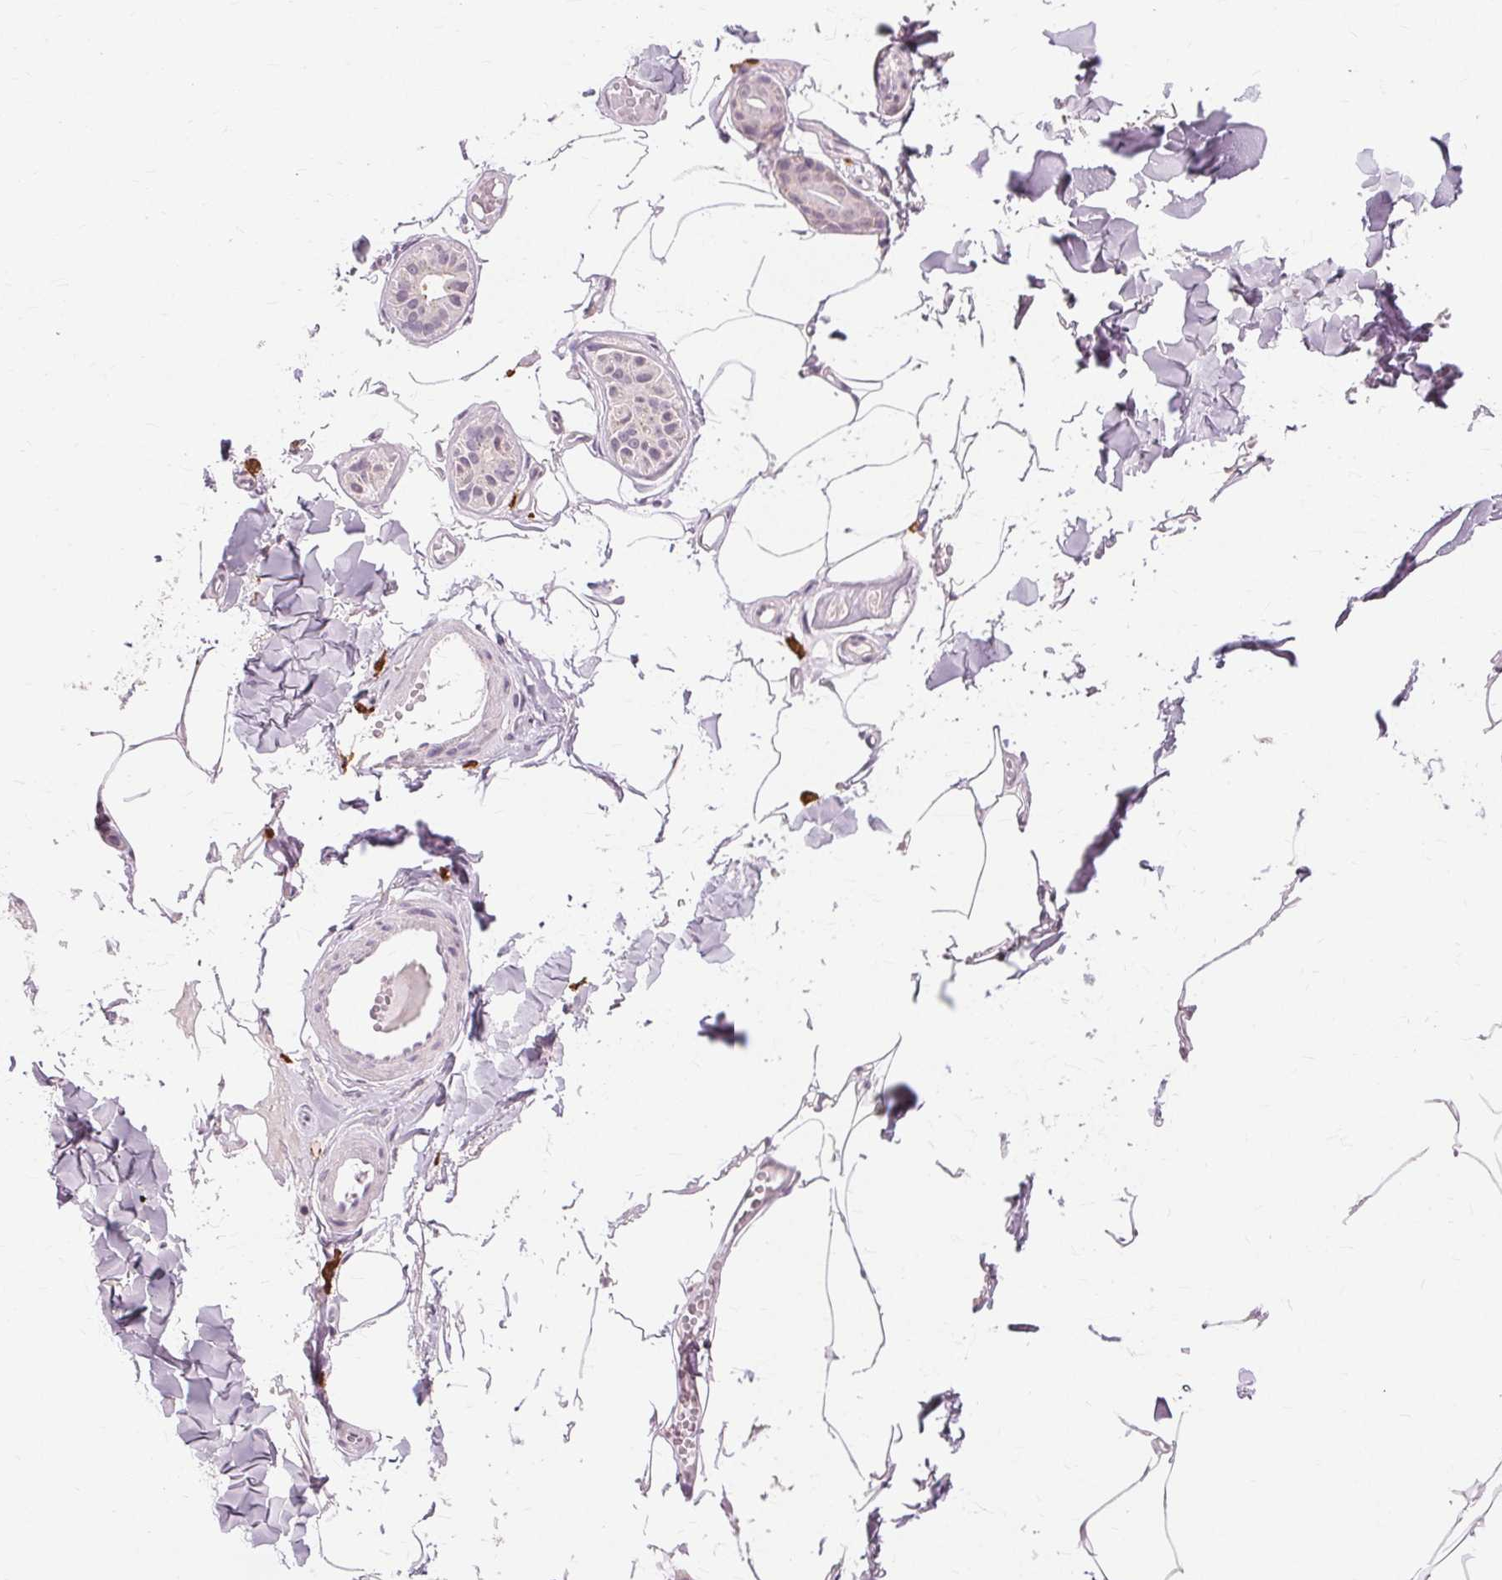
{"staining": {"intensity": "negative", "quantity": "none", "location": "none"}, "tissue": "adipose tissue", "cell_type": "Adipocytes", "image_type": "normal", "snomed": [{"axis": "morphology", "description": "Normal tissue, NOS"}, {"axis": "topography", "description": "Skin"}, {"axis": "topography", "description": "Peripheral nerve tissue"}], "caption": "Immunohistochemistry (IHC) micrograph of normal adipose tissue stained for a protein (brown), which exhibits no positivity in adipocytes.", "gene": "SIGLEC6", "patient": {"sex": "female", "age": 45}}